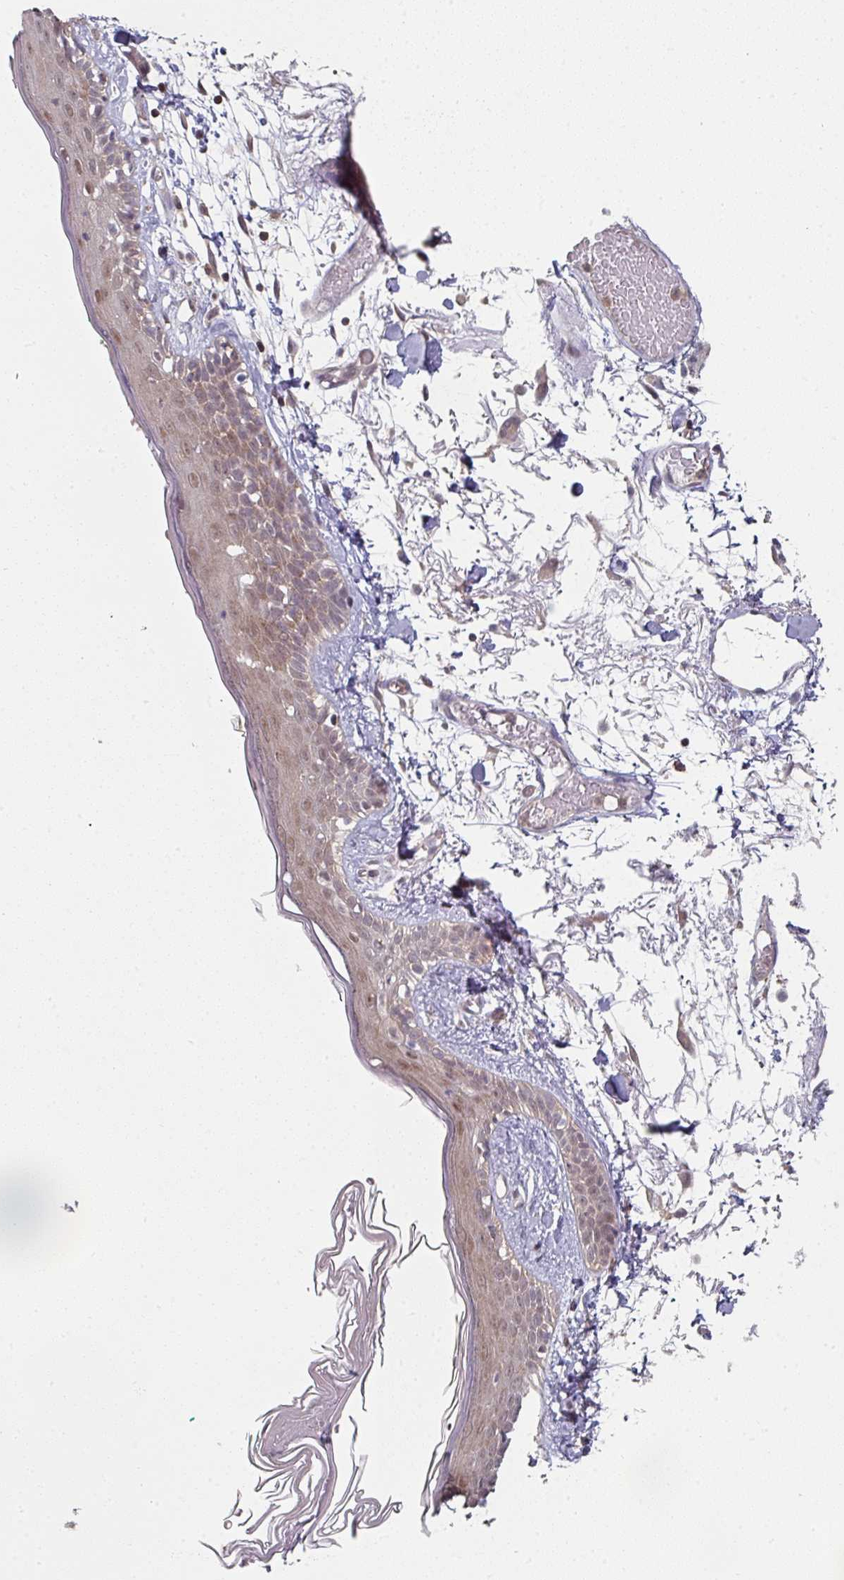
{"staining": {"intensity": "weak", "quantity": ">75%", "location": "nuclear"}, "tissue": "skin", "cell_type": "Fibroblasts", "image_type": "normal", "snomed": [{"axis": "morphology", "description": "Normal tissue, NOS"}, {"axis": "topography", "description": "Skin"}], "caption": "Weak nuclear positivity is seen in approximately >75% of fibroblasts in normal skin. The protein of interest is stained brown, and the nuclei are stained in blue (DAB (3,3'-diaminobenzidine) IHC with brightfield microscopy, high magnification).", "gene": "PSME3IP1", "patient": {"sex": "male", "age": 79}}